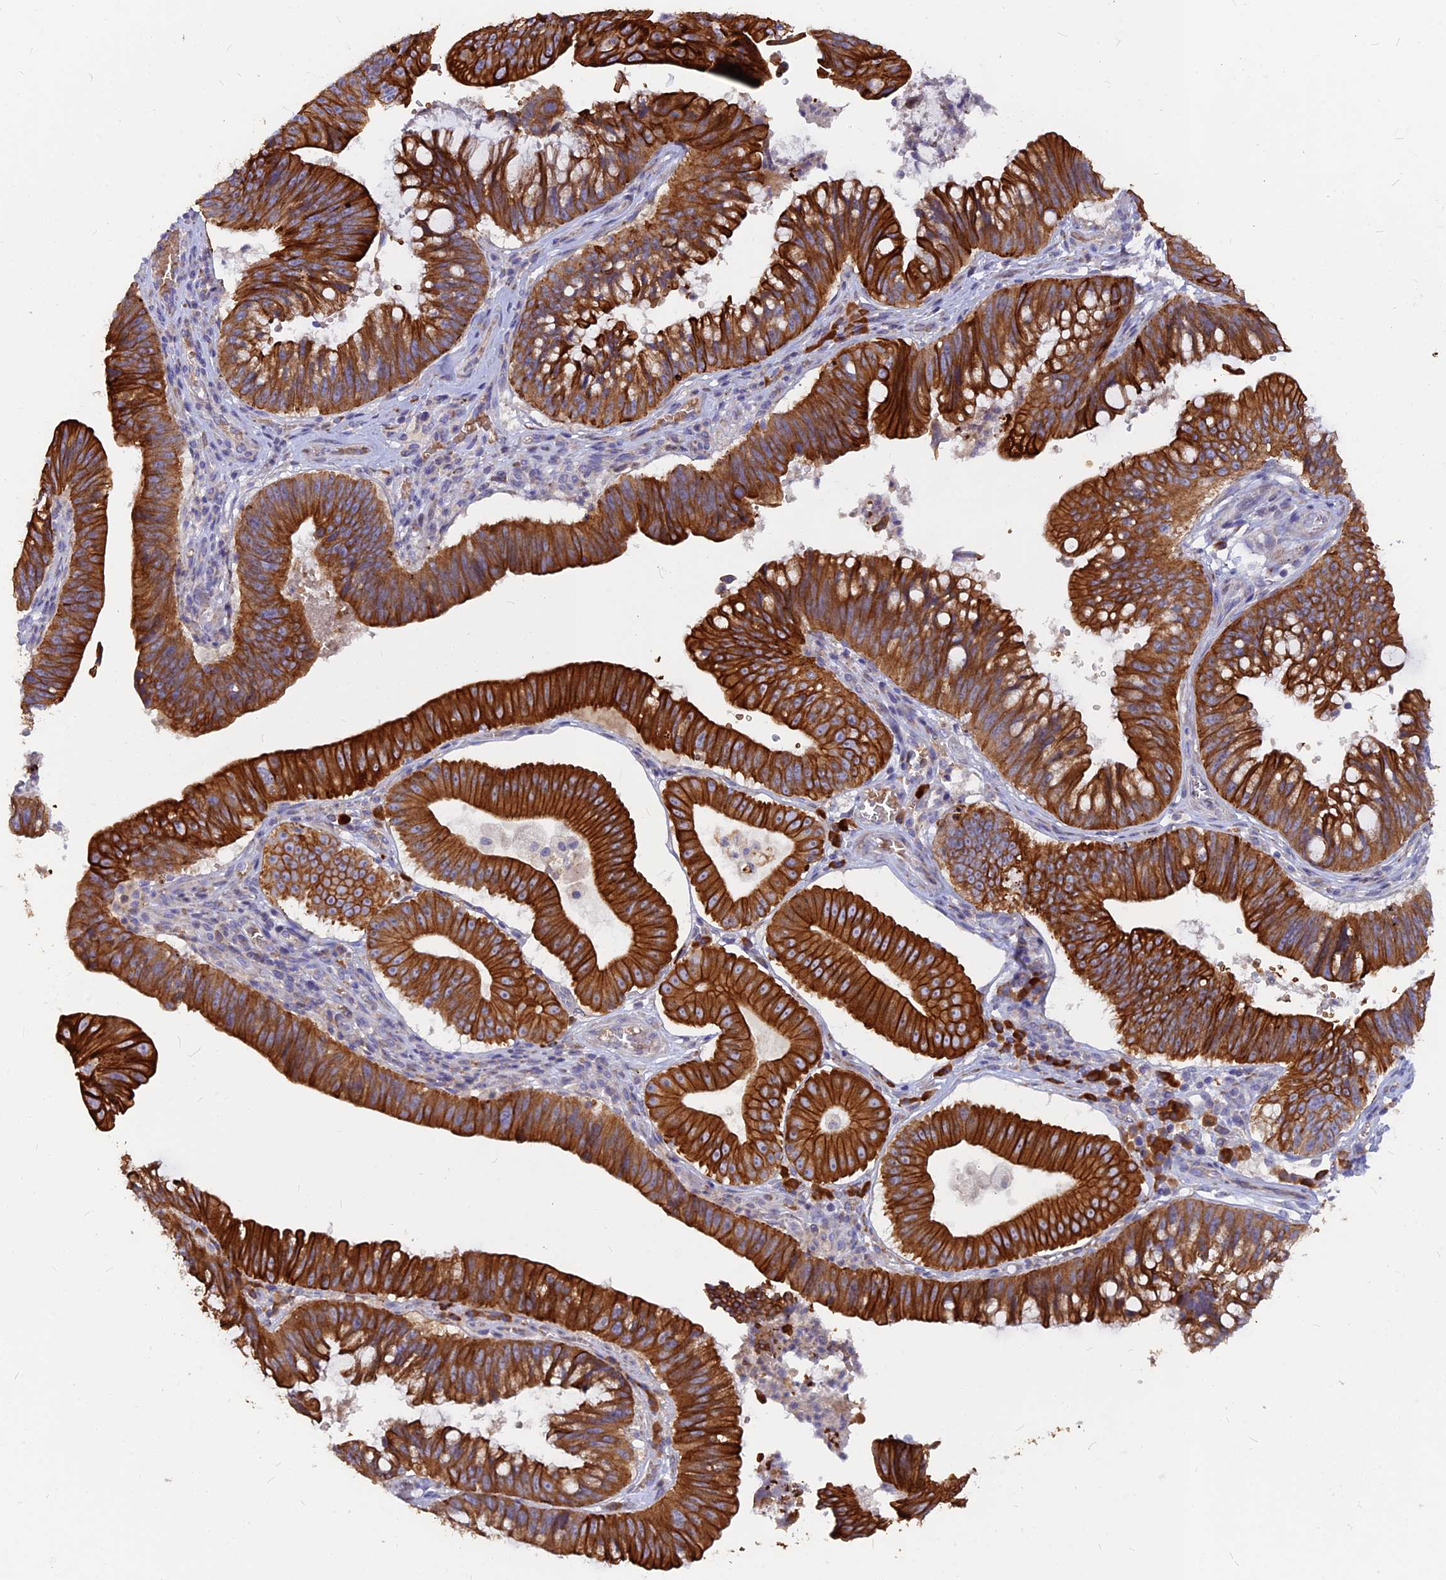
{"staining": {"intensity": "strong", "quantity": ">75%", "location": "cytoplasmic/membranous"}, "tissue": "stomach cancer", "cell_type": "Tumor cells", "image_type": "cancer", "snomed": [{"axis": "morphology", "description": "Adenocarcinoma, NOS"}, {"axis": "topography", "description": "Stomach"}], "caption": "Protein expression analysis of stomach adenocarcinoma demonstrates strong cytoplasmic/membranous staining in approximately >75% of tumor cells.", "gene": "DENND2D", "patient": {"sex": "male", "age": 59}}